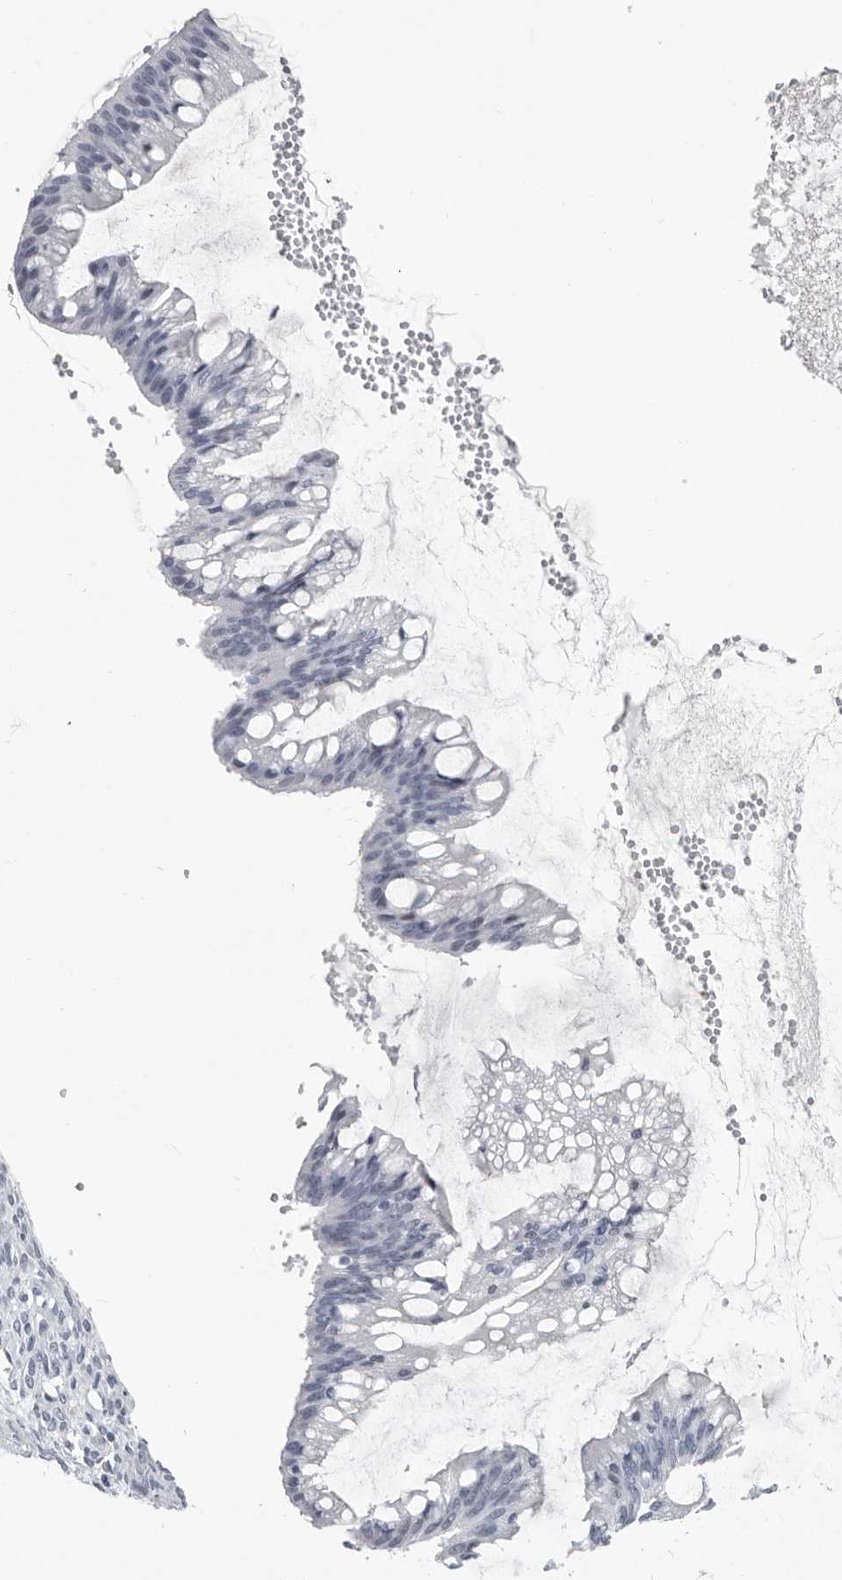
{"staining": {"intensity": "negative", "quantity": "none", "location": "none"}, "tissue": "ovarian cancer", "cell_type": "Tumor cells", "image_type": "cancer", "snomed": [{"axis": "morphology", "description": "Cystadenocarcinoma, mucinous, NOS"}, {"axis": "topography", "description": "Ovary"}], "caption": "A photomicrograph of ovarian cancer (mucinous cystadenocarcinoma) stained for a protein shows no brown staining in tumor cells.", "gene": "WRAP73", "patient": {"sex": "female", "age": 73}}